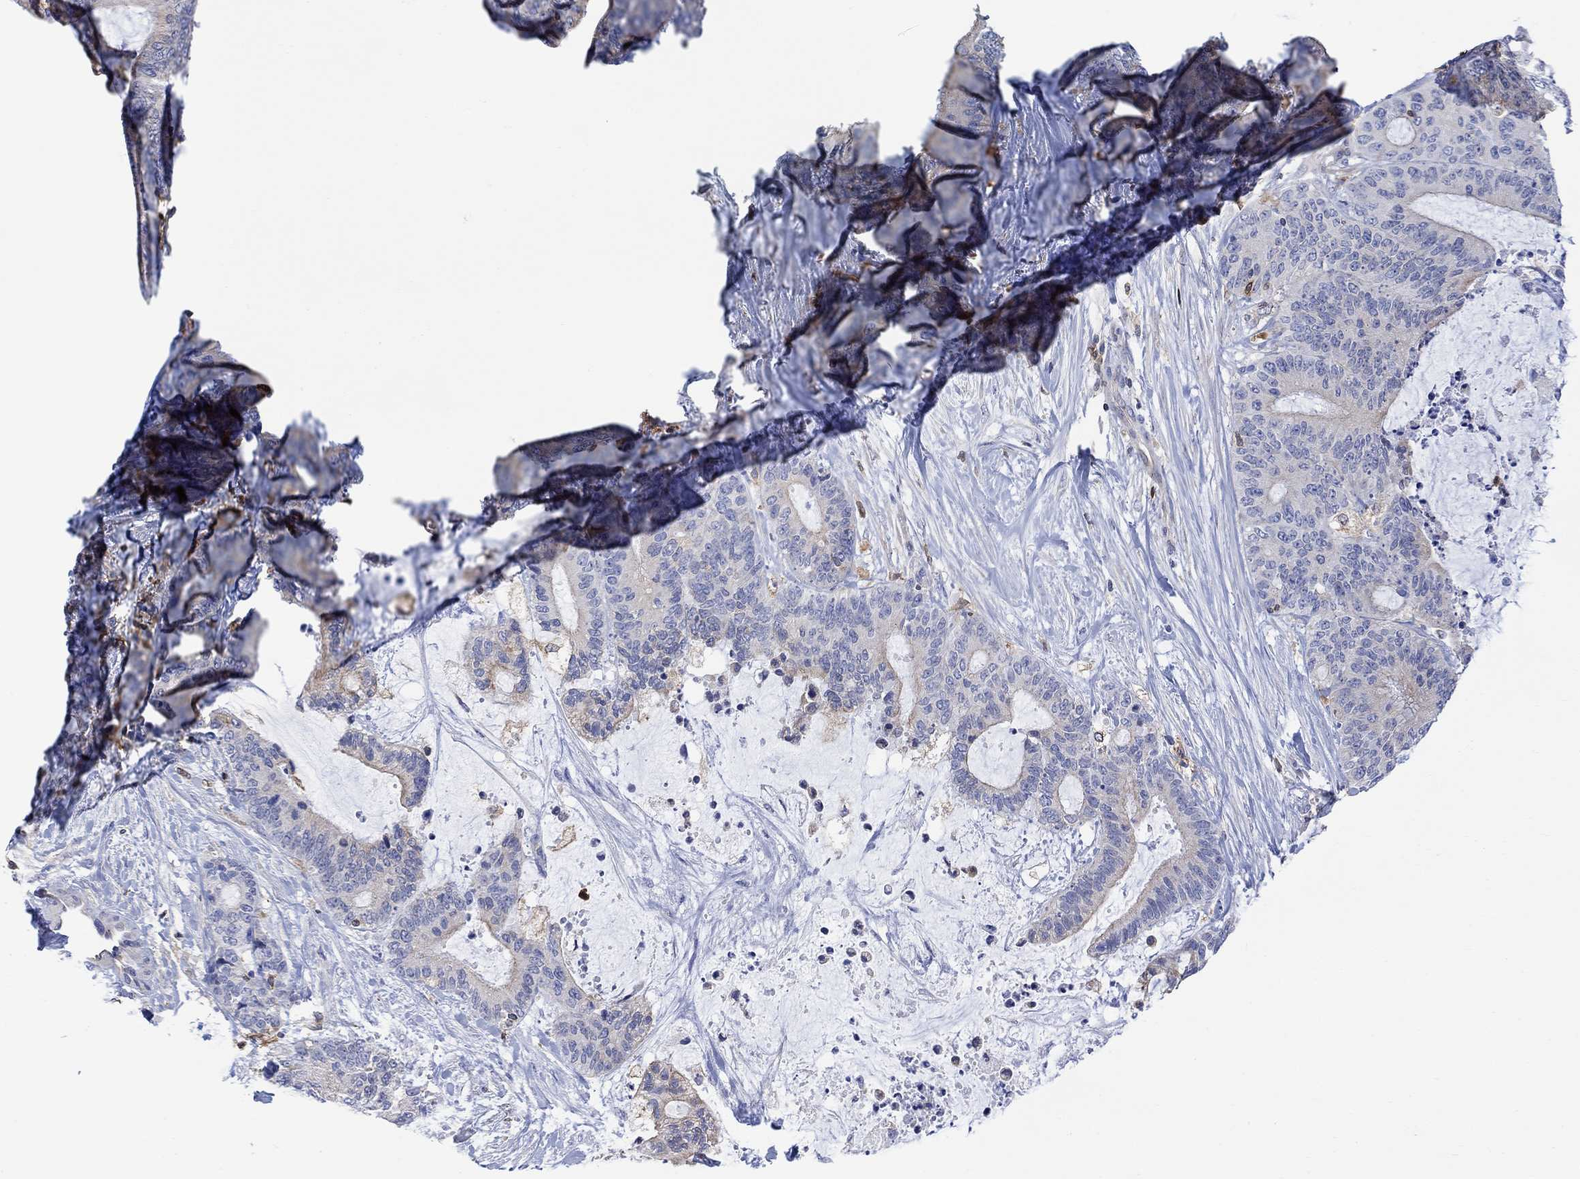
{"staining": {"intensity": "moderate", "quantity": "25%-75%", "location": "cytoplasmic/membranous"}, "tissue": "liver cancer", "cell_type": "Tumor cells", "image_type": "cancer", "snomed": [{"axis": "morphology", "description": "Cholangiocarcinoma"}, {"axis": "topography", "description": "Liver"}], "caption": "Protein analysis of liver cancer (cholangiocarcinoma) tissue shows moderate cytoplasmic/membranous expression in about 25%-75% of tumor cells.", "gene": "GBP5", "patient": {"sex": "female", "age": 73}}